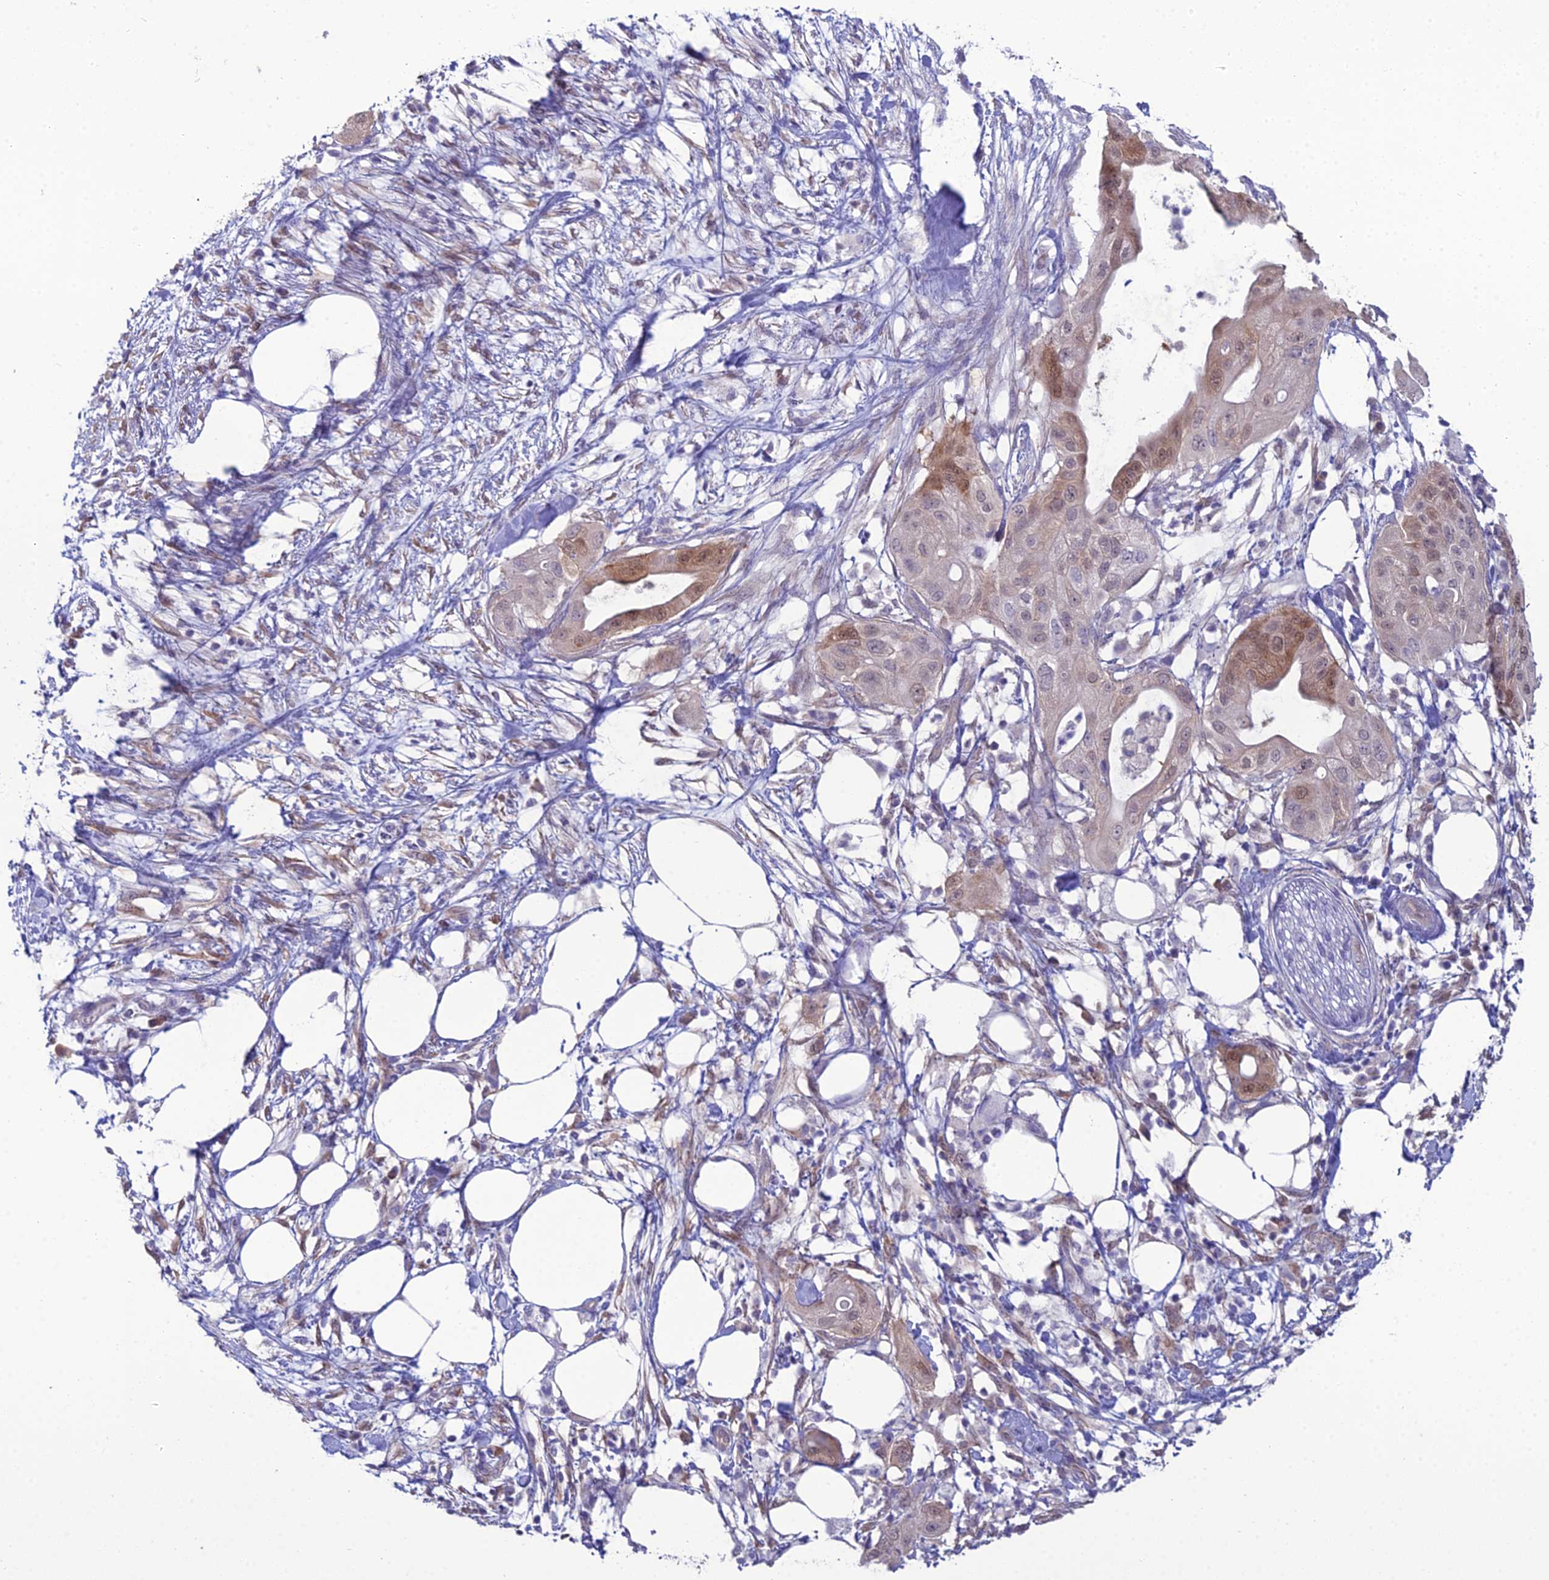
{"staining": {"intensity": "moderate", "quantity": "<25%", "location": "cytoplasmic/membranous,nuclear"}, "tissue": "pancreatic cancer", "cell_type": "Tumor cells", "image_type": "cancer", "snomed": [{"axis": "morphology", "description": "Adenocarcinoma, NOS"}, {"axis": "topography", "description": "Pancreas"}], "caption": "High-magnification brightfield microscopy of pancreatic adenocarcinoma stained with DAB (brown) and counterstained with hematoxylin (blue). tumor cells exhibit moderate cytoplasmic/membranous and nuclear positivity is identified in about<25% of cells.", "gene": "GNPNAT1", "patient": {"sex": "male", "age": 68}}